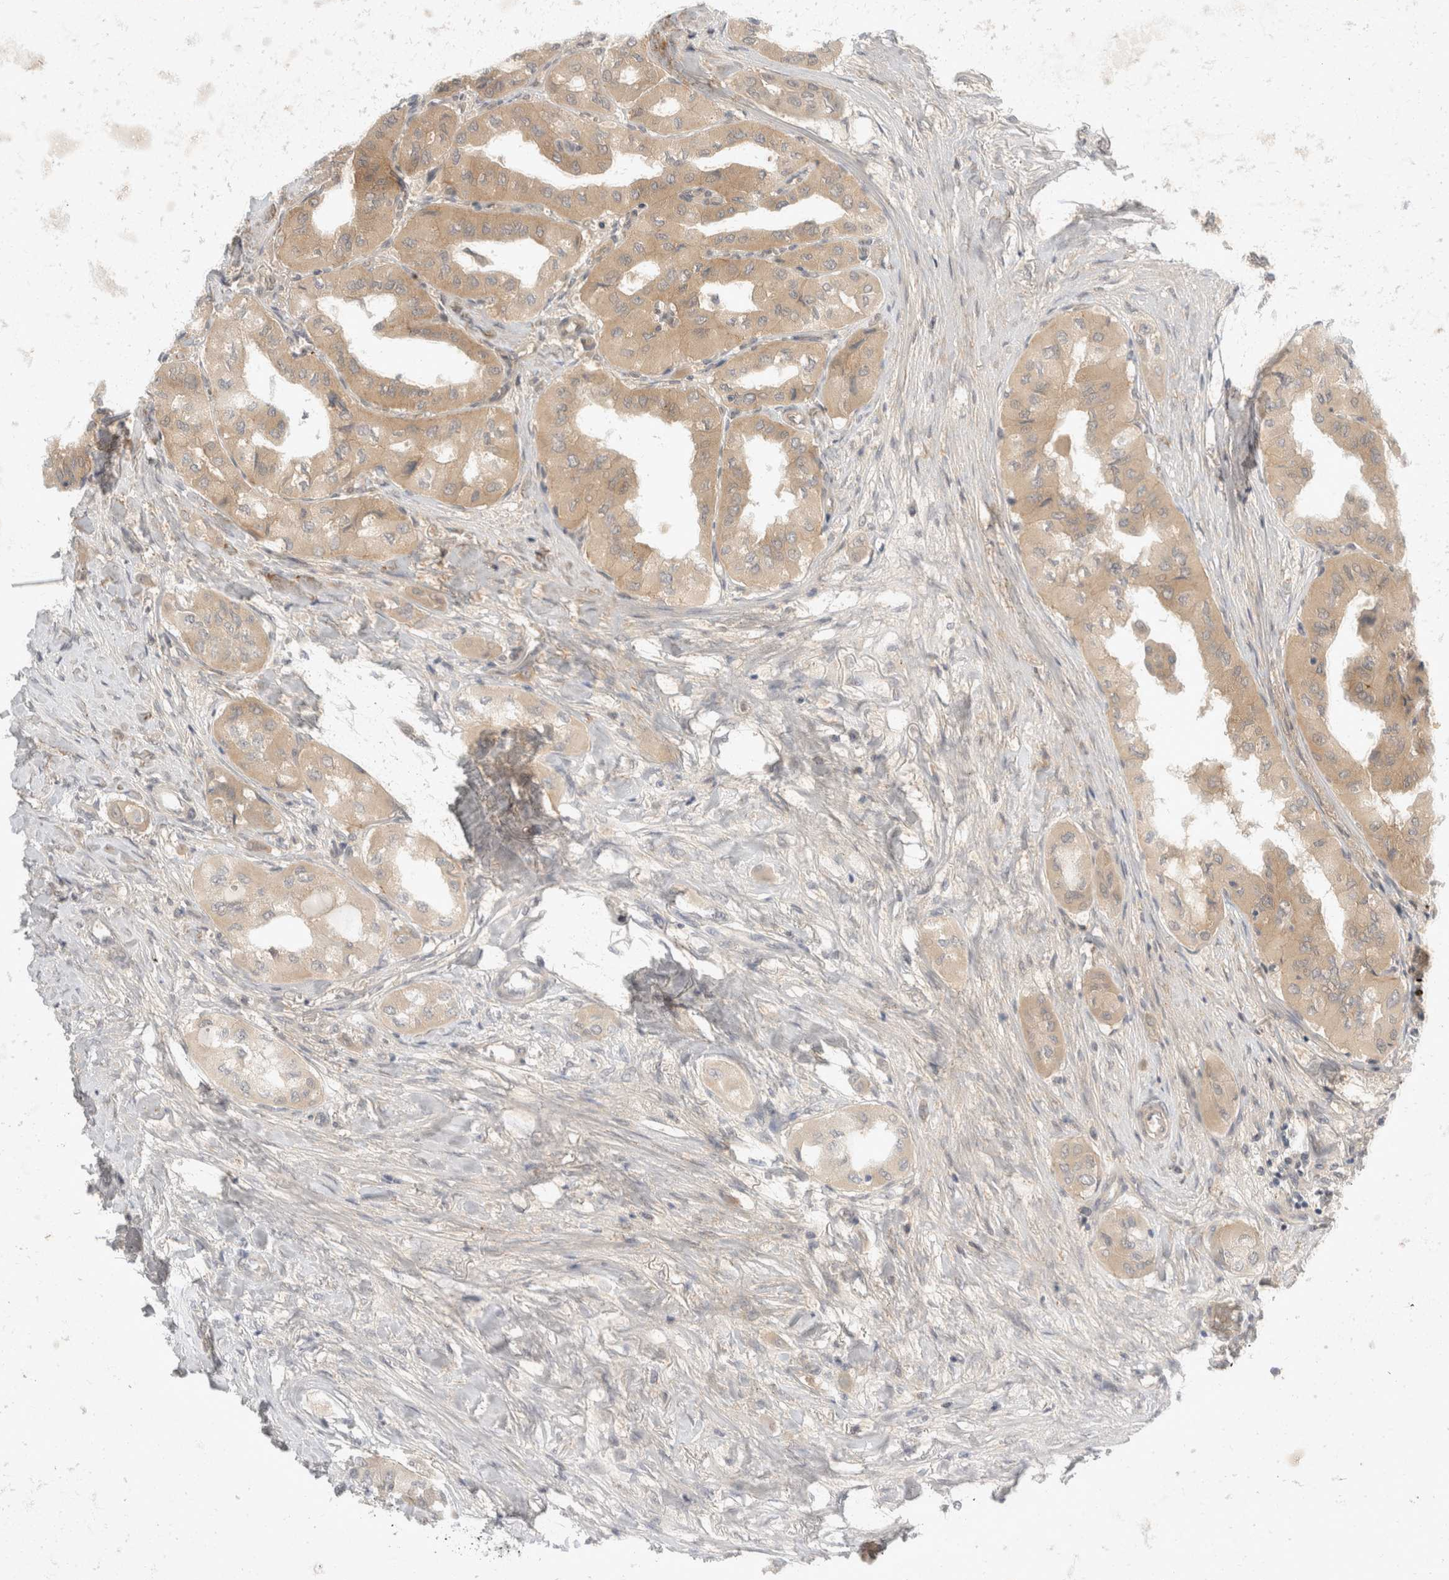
{"staining": {"intensity": "weak", "quantity": ">75%", "location": "cytoplasmic/membranous"}, "tissue": "thyroid cancer", "cell_type": "Tumor cells", "image_type": "cancer", "snomed": [{"axis": "morphology", "description": "Papillary adenocarcinoma, NOS"}, {"axis": "topography", "description": "Thyroid gland"}], "caption": "Immunohistochemistry (IHC) (DAB (3,3'-diaminobenzidine)) staining of human thyroid papillary adenocarcinoma displays weak cytoplasmic/membranous protein expression in about >75% of tumor cells. (brown staining indicates protein expression, while blue staining denotes nuclei).", "gene": "TOM1L2", "patient": {"sex": "female", "age": 59}}